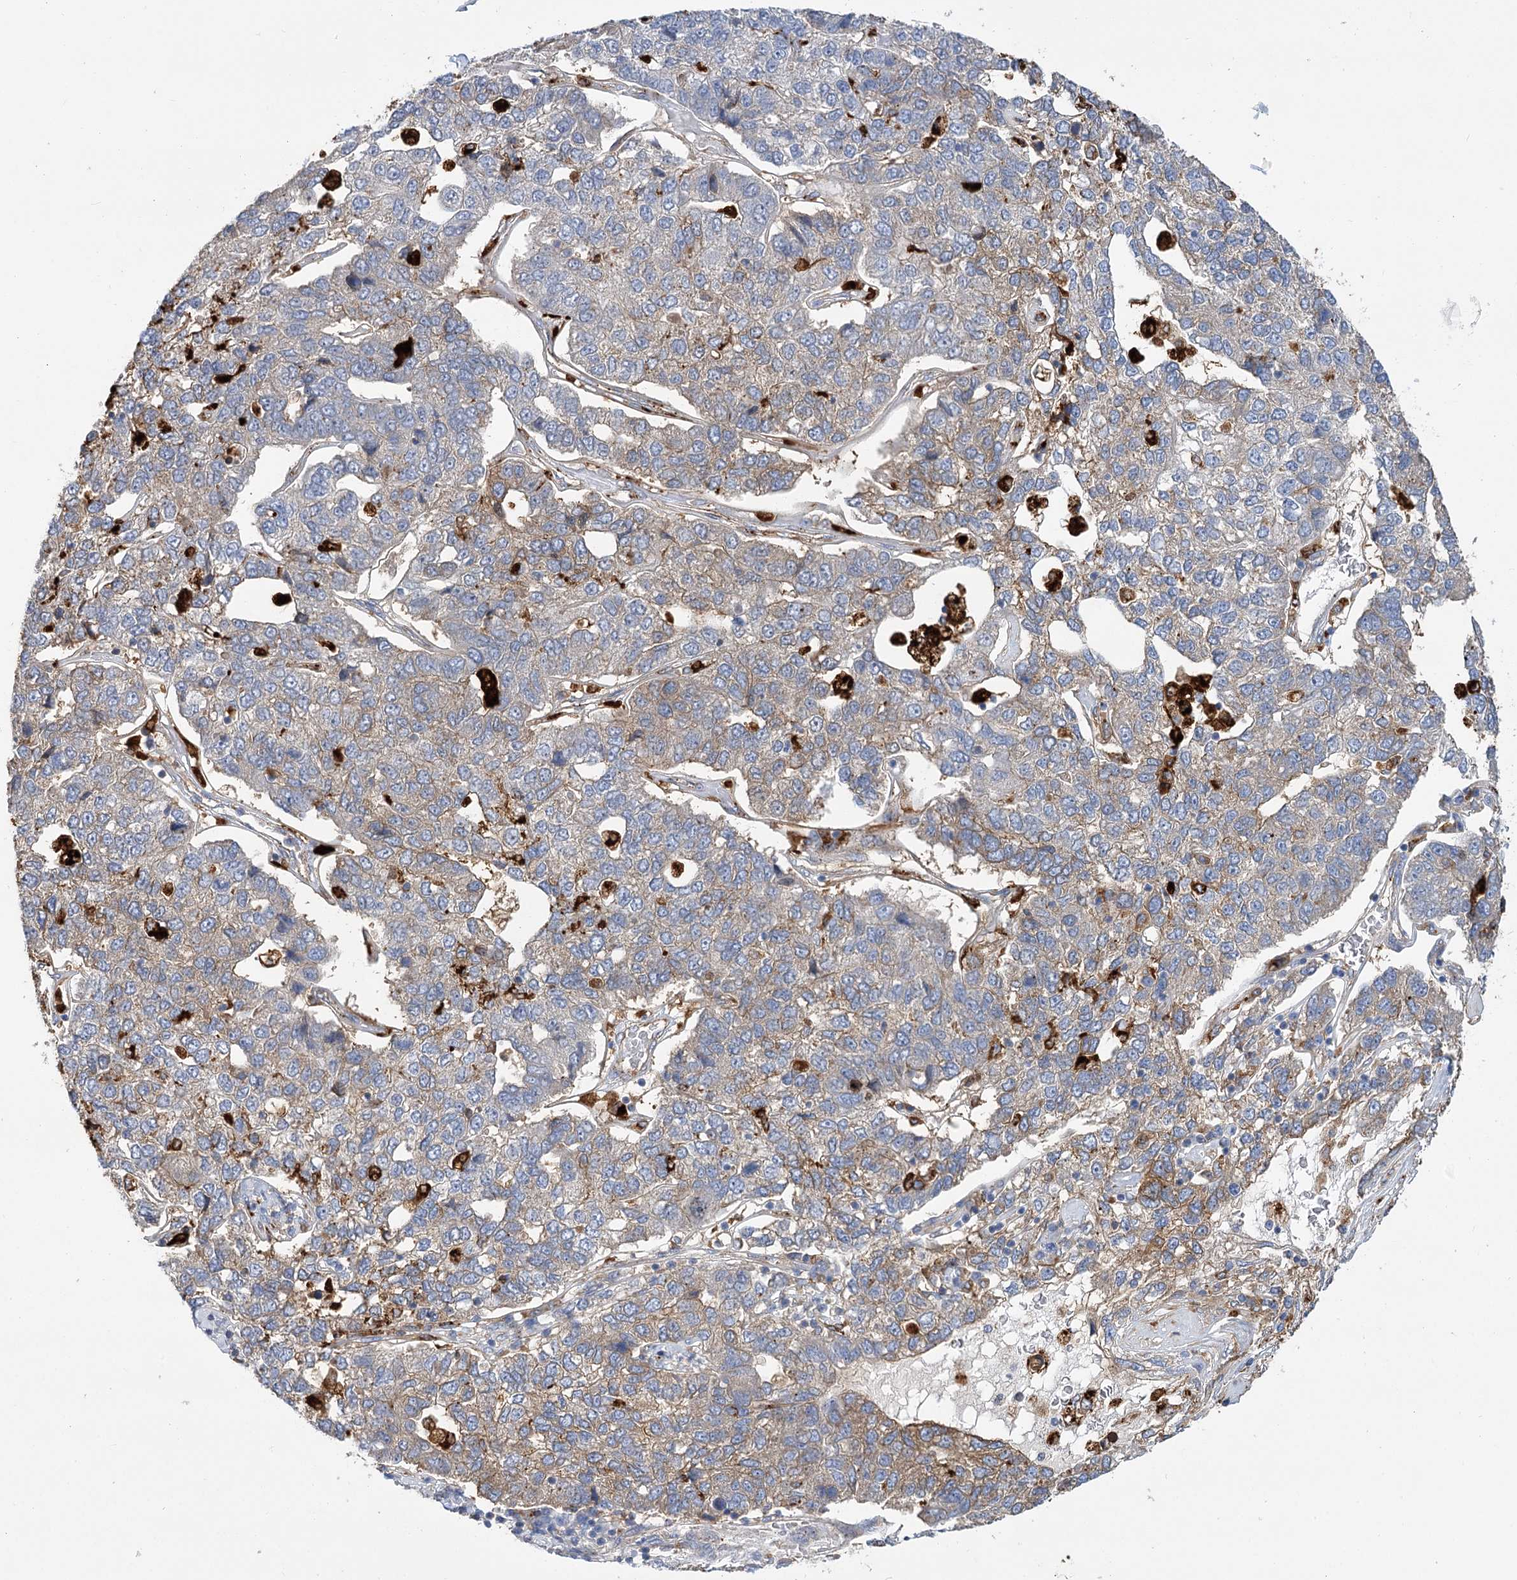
{"staining": {"intensity": "weak", "quantity": "25%-75%", "location": "cytoplasmic/membranous"}, "tissue": "pancreatic cancer", "cell_type": "Tumor cells", "image_type": "cancer", "snomed": [{"axis": "morphology", "description": "Adenocarcinoma, NOS"}, {"axis": "topography", "description": "Pancreas"}], "caption": "DAB (3,3'-diaminobenzidine) immunohistochemical staining of pancreatic cancer (adenocarcinoma) reveals weak cytoplasmic/membranous protein staining in about 25%-75% of tumor cells.", "gene": "GUSB", "patient": {"sex": "female", "age": 61}}